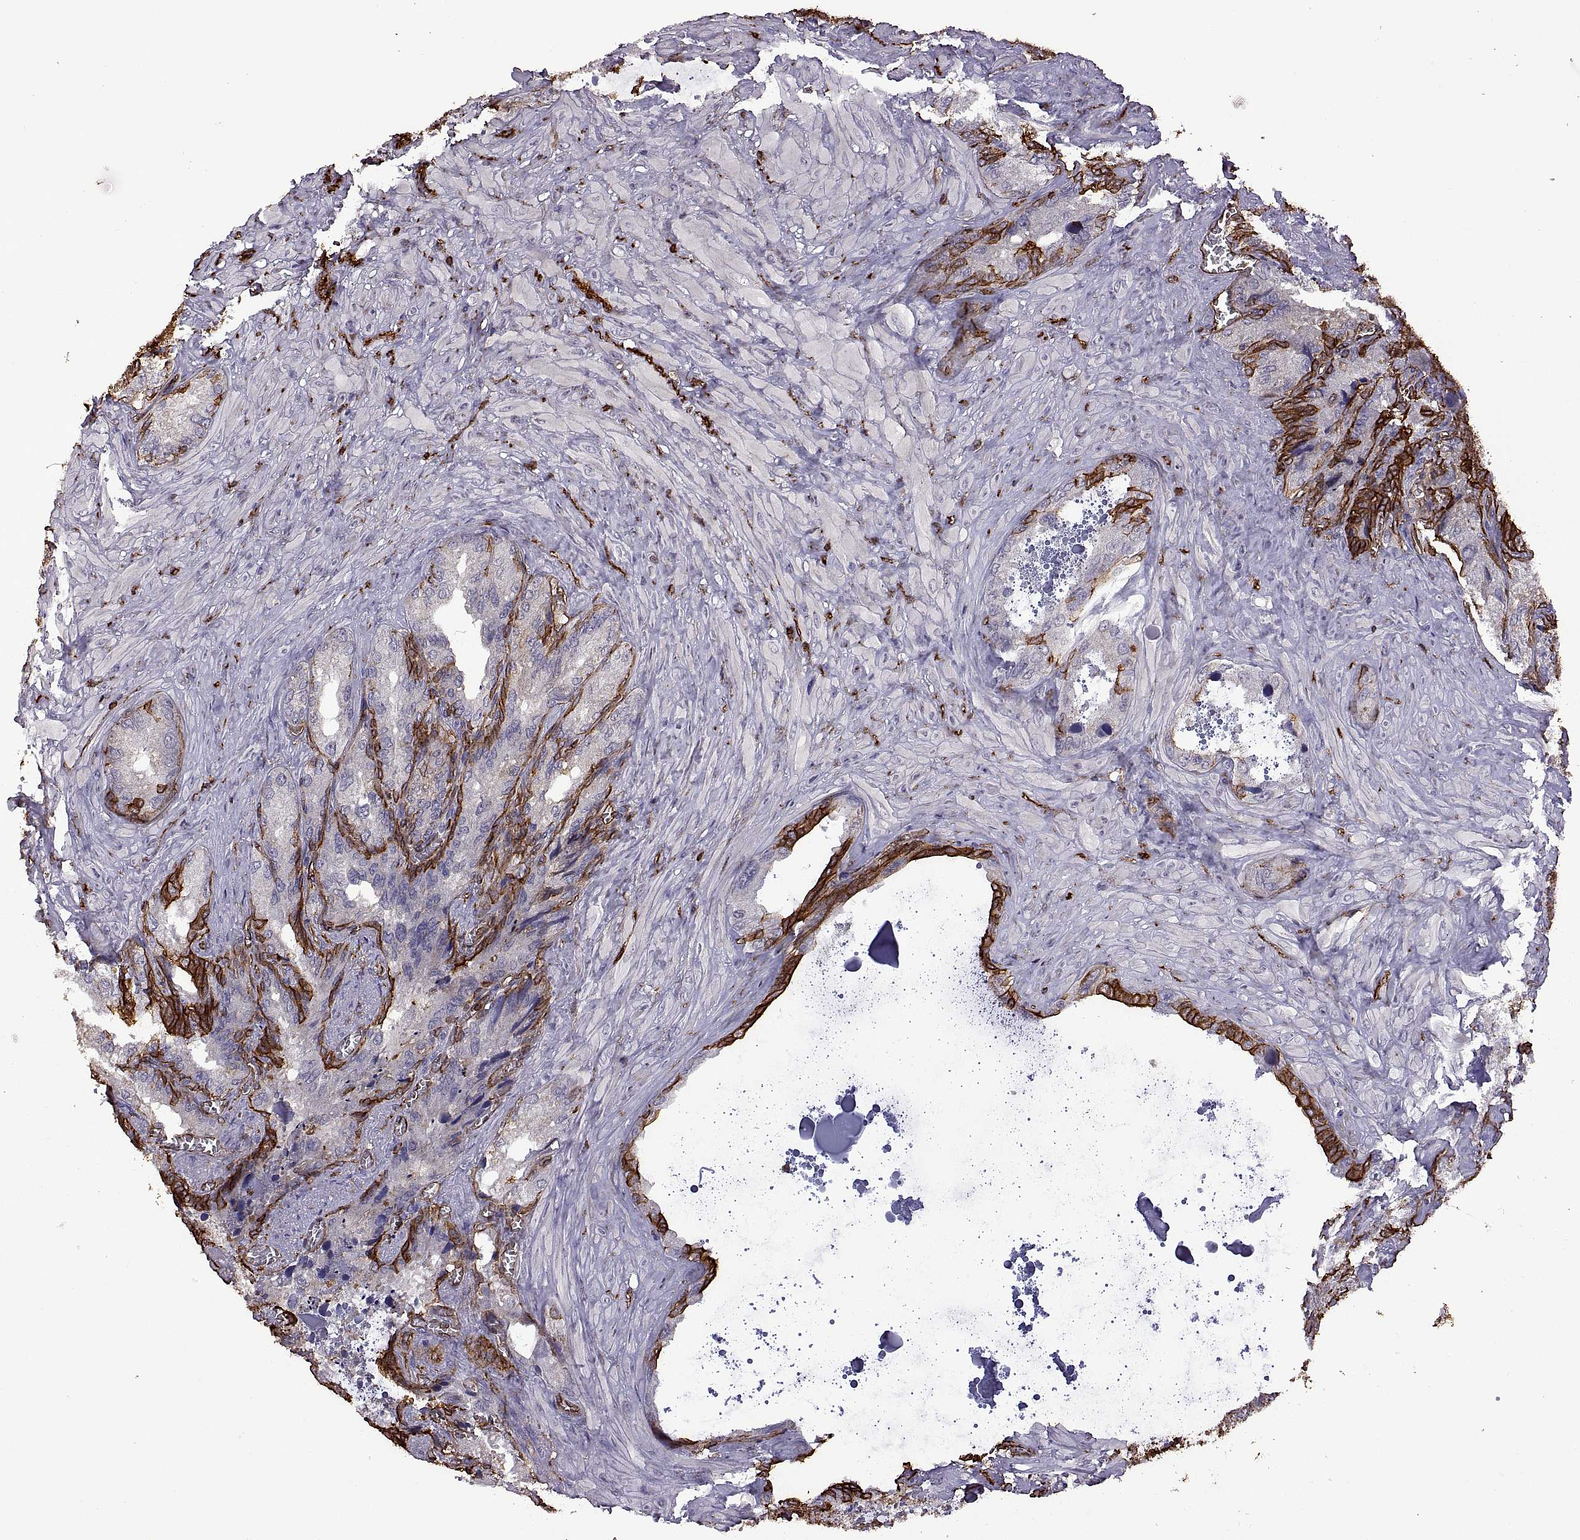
{"staining": {"intensity": "strong", "quantity": "<25%", "location": "cytoplasmic/membranous"}, "tissue": "seminal vesicle", "cell_type": "Glandular cells", "image_type": "normal", "snomed": [{"axis": "morphology", "description": "Normal tissue, NOS"}, {"axis": "topography", "description": "Seminal veicle"}], "caption": "Immunohistochemical staining of normal seminal vesicle displays strong cytoplasmic/membranous protein staining in about <25% of glandular cells.", "gene": "S100A10", "patient": {"sex": "male", "age": 72}}